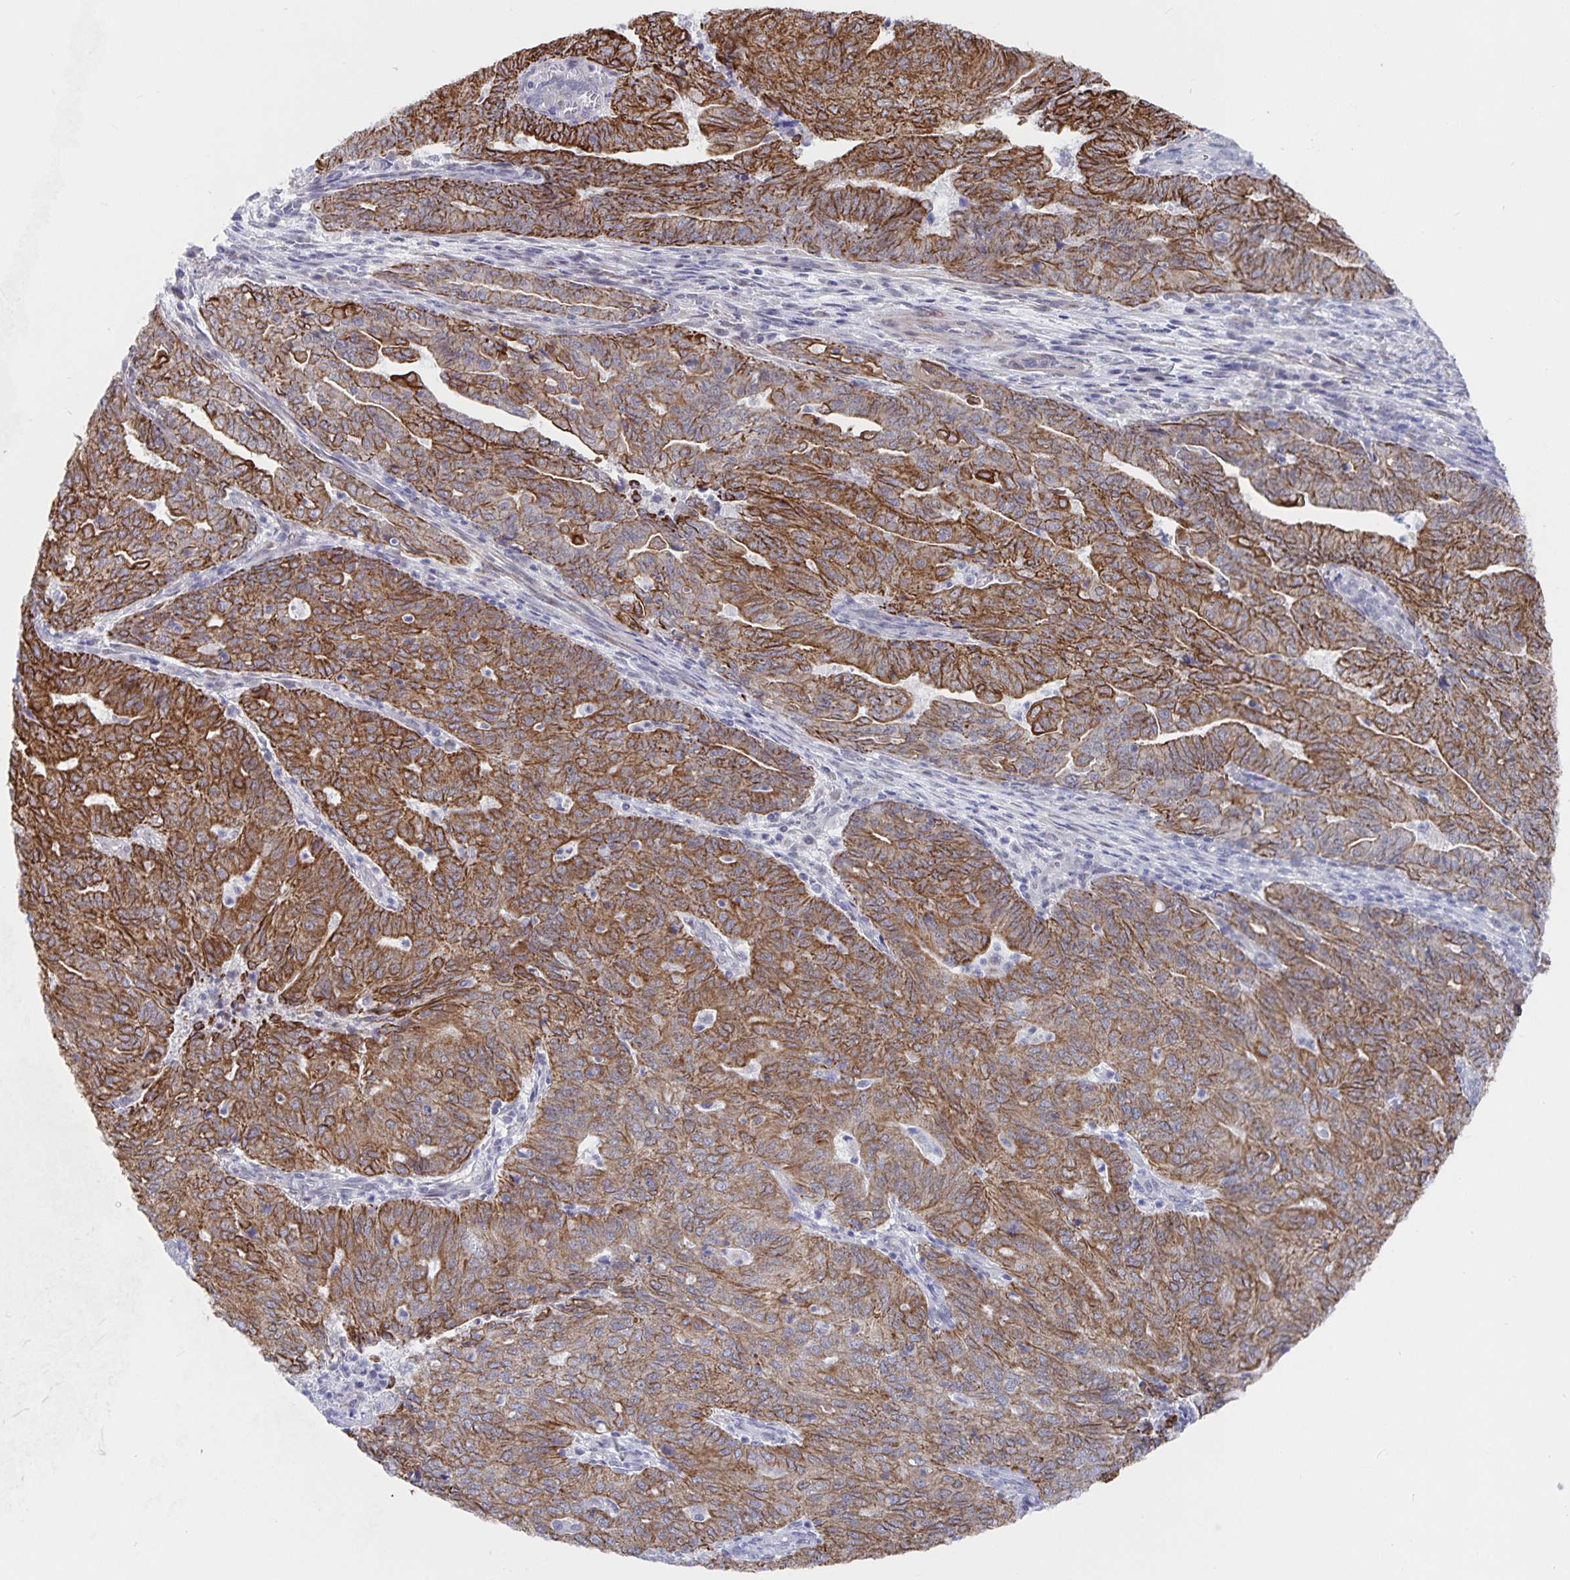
{"staining": {"intensity": "moderate", "quantity": ">75%", "location": "cytoplasmic/membranous"}, "tissue": "endometrial cancer", "cell_type": "Tumor cells", "image_type": "cancer", "snomed": [{"axis": "morphology", "description": "Adenocarcinoma, NOS"}, {"axis": "topography", "description": "Endometrium"}], "caption": "Immunohistochemical staining of endometrial adenocarcinoma reveals moderate cytoplasmic/membranous protein staining in approximately >75% of tumor cells. The protein is shown in brown color, while the nuclei are stained blue.", "gene": "ZIK1", "patient": {"sex": "female", "age": 82}}